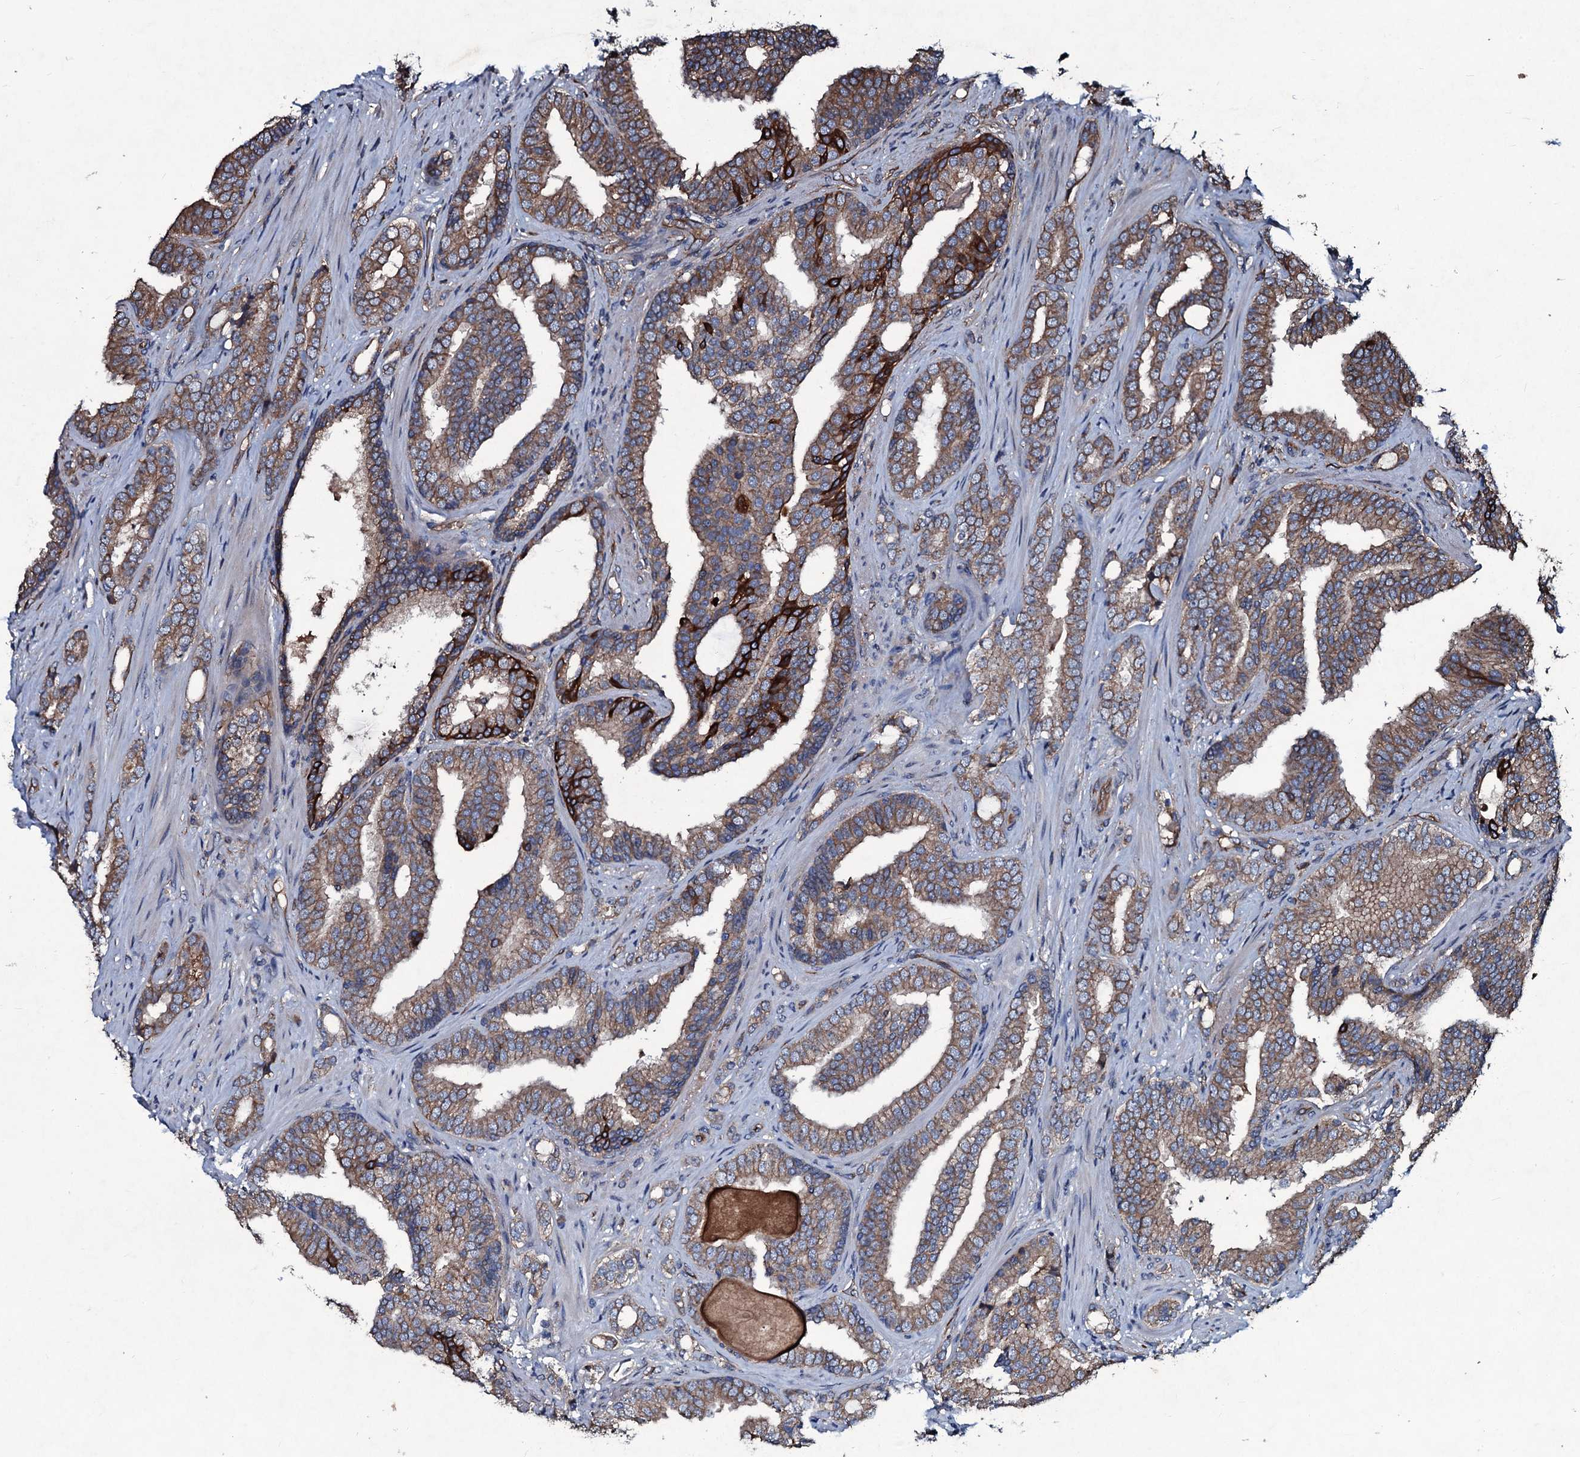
{"staining": {"intensity": "moderate", "quantity": ">75%", "location": "cytoplasmic/membranous"}, "tissue": "prostate cancer", "cell_type": "Tumor cells", "image_type": "cancer", "snomed": [{"axis": "morphology", "description": "Adenocarcinoma, High grade"}, {"axis": "topography", "description": "Prostate"}], "caption": "Tumor cells demonstrate medium levels of moderate cytoplasmic/membranous positivity in approximately >75% of cells in prostate high-grade adenocarcinoma.", "gene": "DMAC2", "patient": {"sex": "male", "age": 63}}